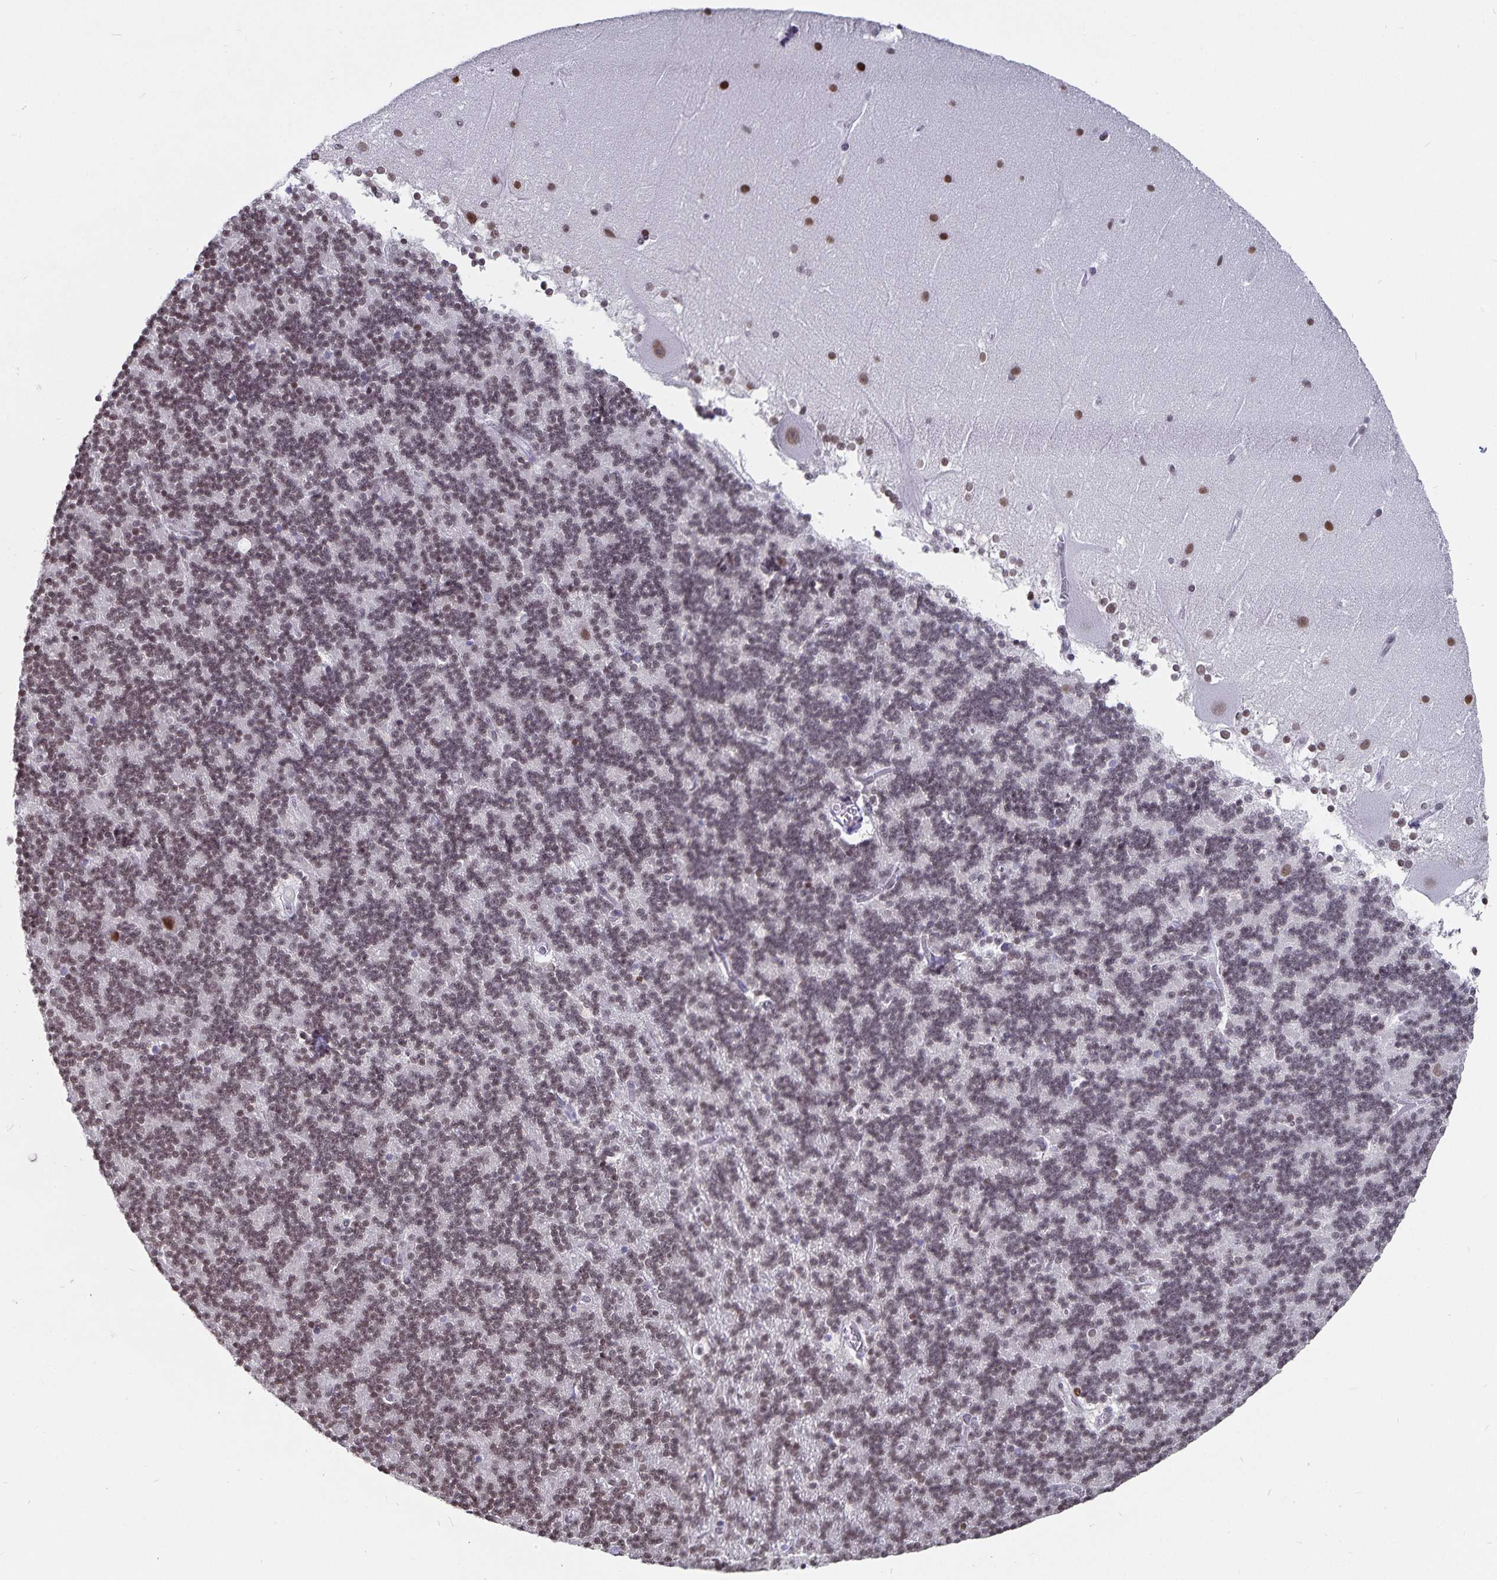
{"staining": {"intensity": "moderate", "quantity": "25%-75%", "location": "nuclear"}, "tissue": "cerebellum", "cell_type": "Cells in granular layer", "image_type": "normal", "snomed": [{"axis": "morphology", "description": "Normal tissue, NOS"}, {"axis": "topography", "description": "Cerebellum"}], "caption": "Immunohistochemistry staining of normal cerebellum, which displays medium levels of moderate nuclear expression in approximately 25%-75% of cells in granular layer indicating moderate nuclear protein expression. The staining was performed using DAB (brown) for protein detection and nuclei were counterstained in hematoxylin (blue).", "gene": "PBX2", "patient": {"sex": "female", "age": 19}}